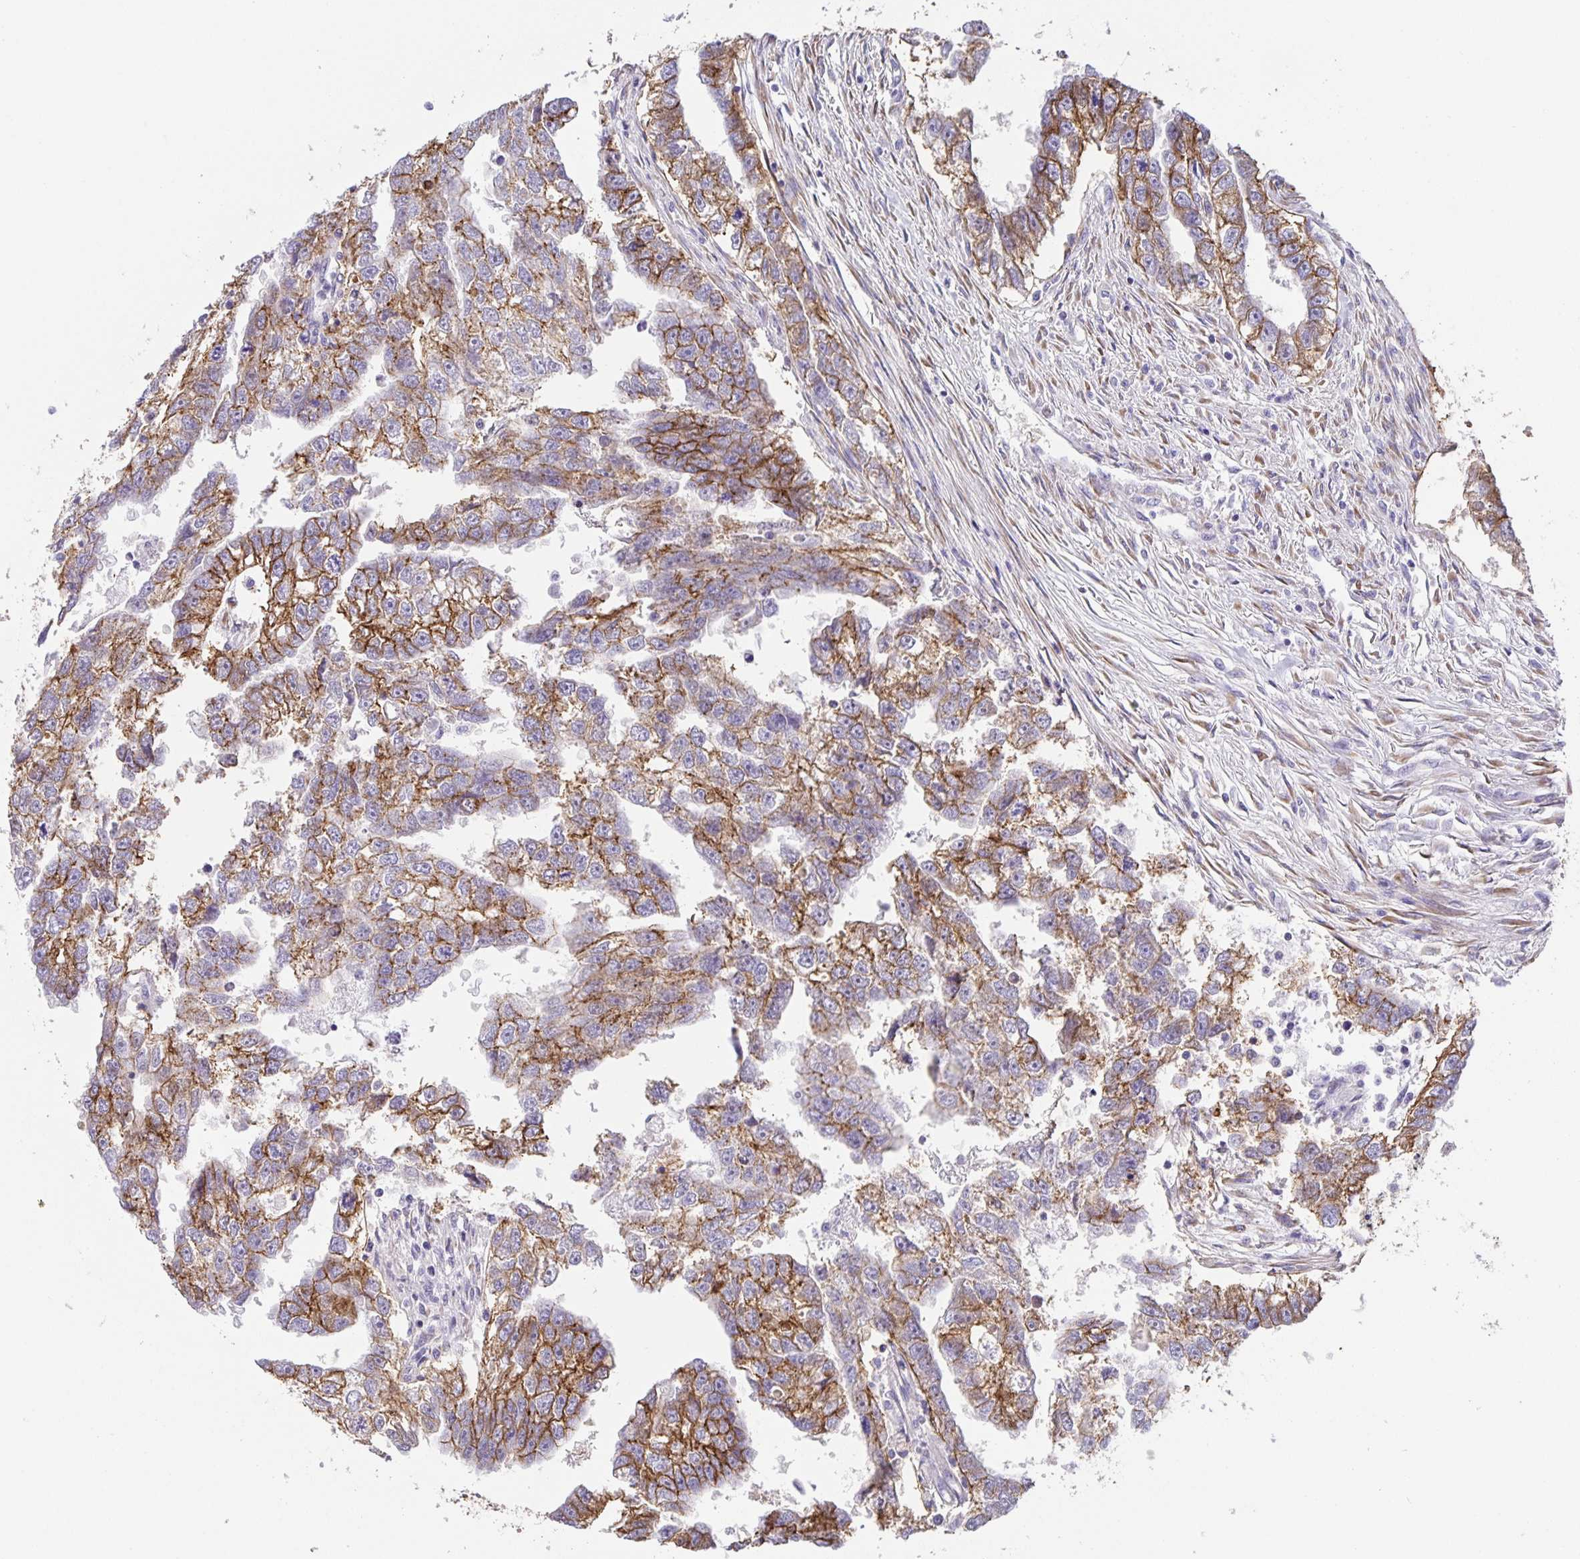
{"staining": {"intensity": "moderate", "quantity": ">75%", "location": "cytoplasmic/membranous"}, "tissue": "testis cancer", "cell_type": "Tumor cells", "image_type": "cancer", "snomed": [{"axis": "morphology", "description": "Carcinoma, Embryonal, NOS"}, {"axis": "morphology", "description": "Teratoma, malignant, NOS"}, {"axis": "topography", "description": "Testis"}], "caption": "Protein staining exhibits moderate cytoplasmic/membranous positivity in about >75% of tumor cells in testis embryonal carcinoma. The staining was performed using DAB, with brown indicating positive protein expression. Nuclei are stained blue with hematoxylin.", "gene": "PRR36", "patient": {"sex": "male", "age": 44}}